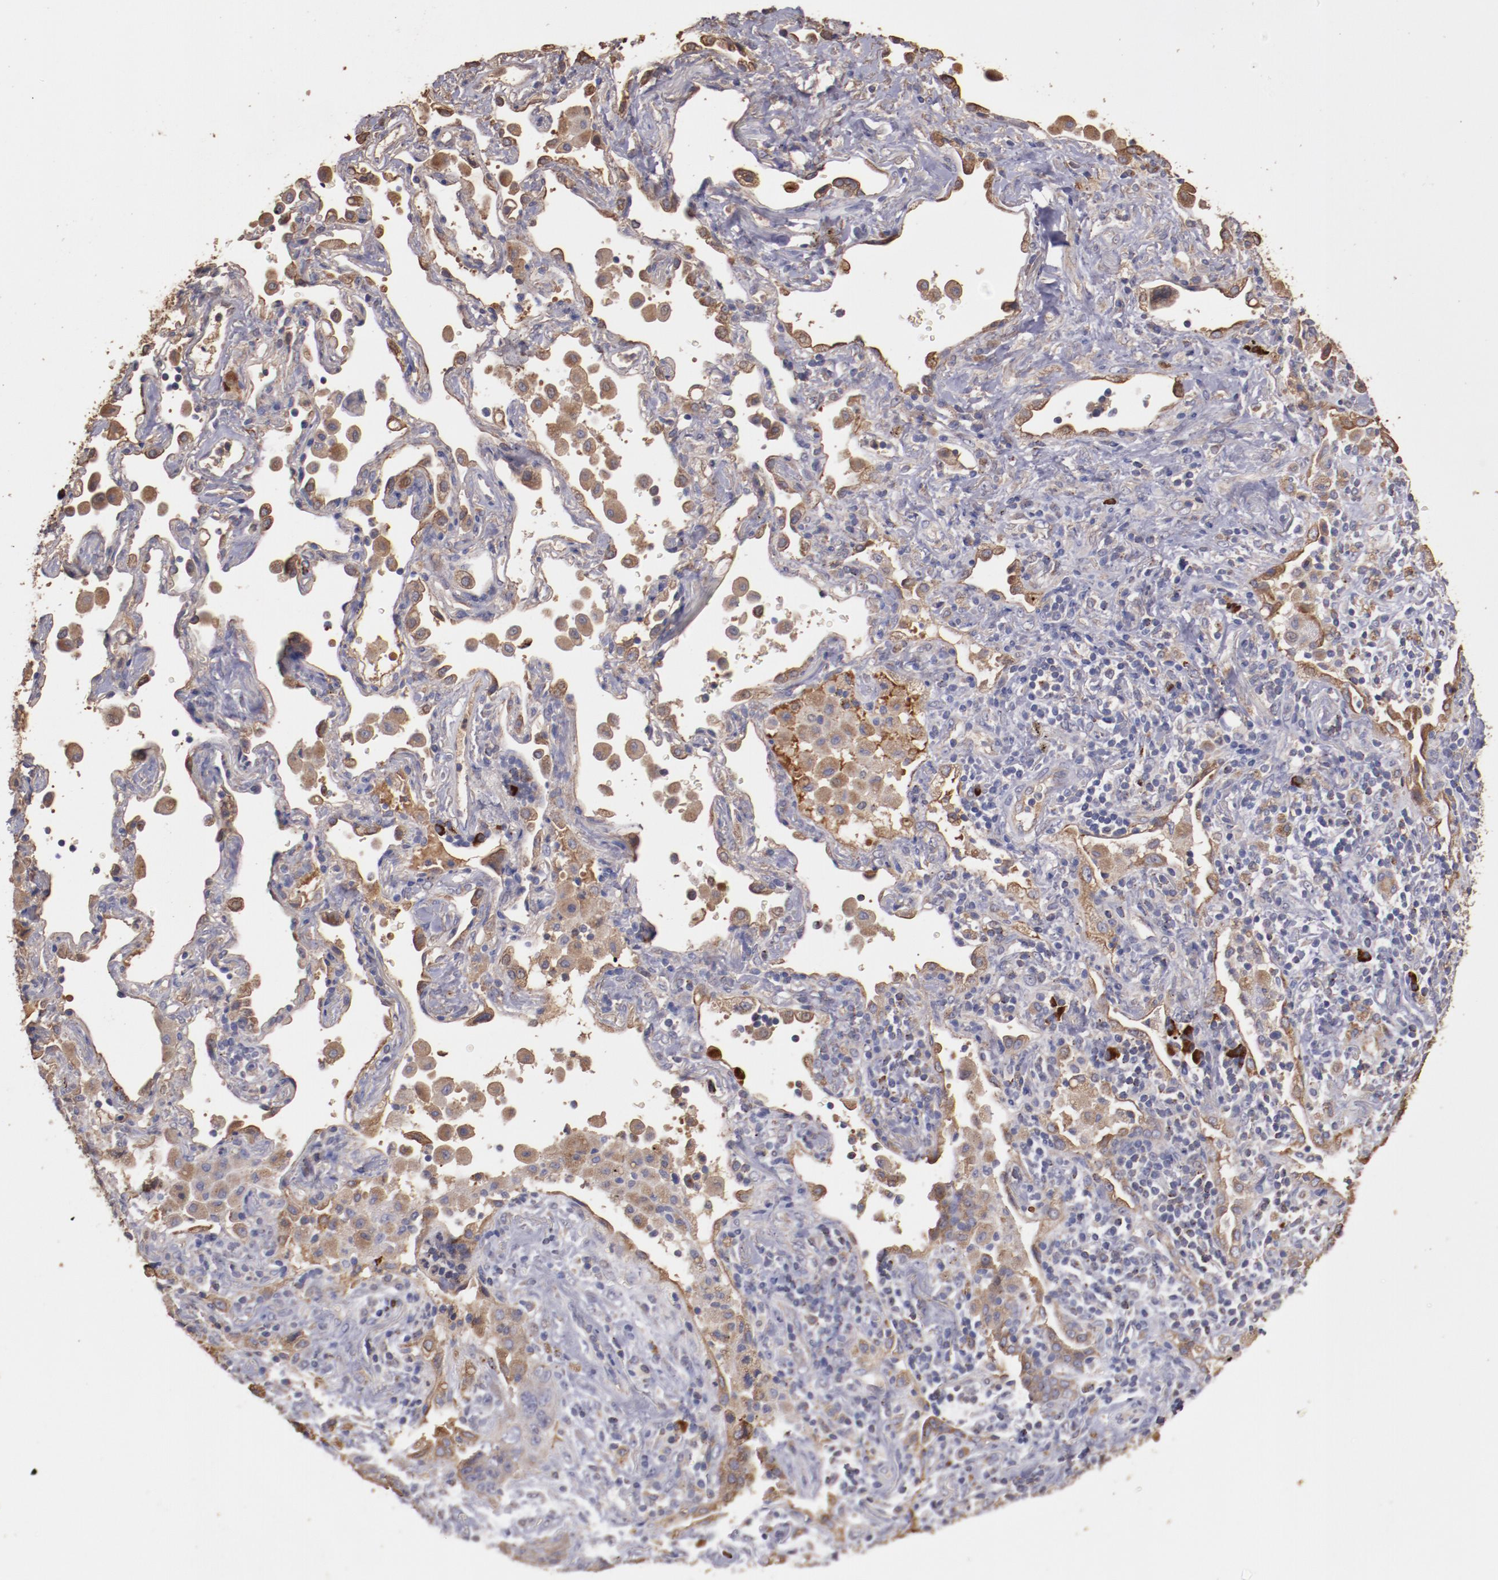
{"staining": {"intensity": "weak", "quantity": "25%-75%", "location": "cytoplasmic/membranous"}, "tissue": "lung cancer", "cell_type": "Tumor cells", "image_type": "cancer", "snomed": [{"axis": "morphology", "description": "Squamous cell carcinoma, NOS"}, {"axis": "topography", "description": "Lung"}], "caption": "A micrograph of lung squamous cell carcinoma stained for a protein reveals weak cytoplasmic/membranous brown staining in tumor cells. (DAB = brown stain, brightfield microscopy at high magnification).", "gene": "SRRD", "patient": {"sex": "female", "age": 67}}